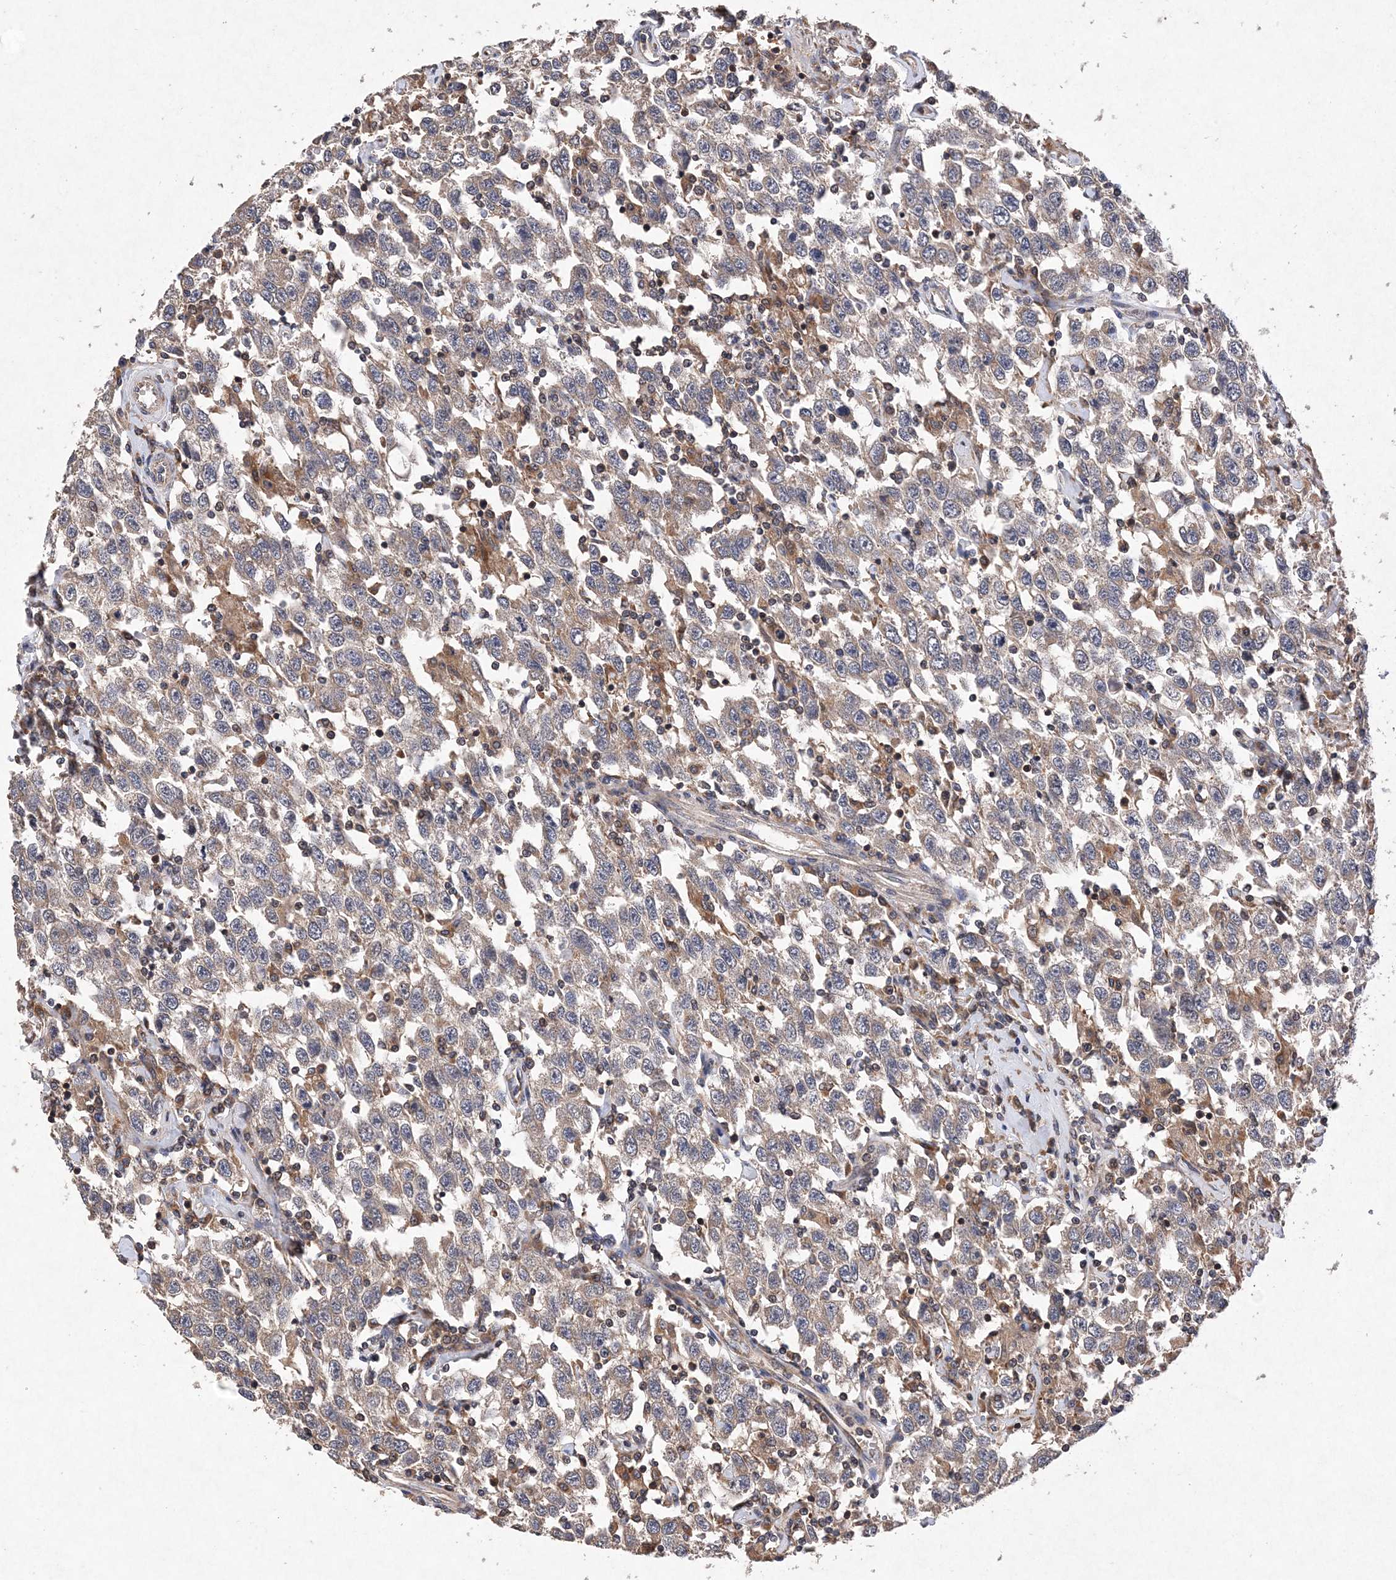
{"staining": {"intensity": "negative", "quantity": "none", "location": "none"}, "tissue": "testis cancer", "cell_type": "Tumor cells", "image_type": "cancer", "snomed": [{"axis": "morphology", "description": "Seminoma, NOS"}, {"axis": "topography", "description": "Testis"}], "caption": "Immunohistochemical staining of testis cancer (seminoma) demonstrates no significant staining in tumor cells.", "gene": "PROSER1", "patient": {"sex": "male", "age": 41}}